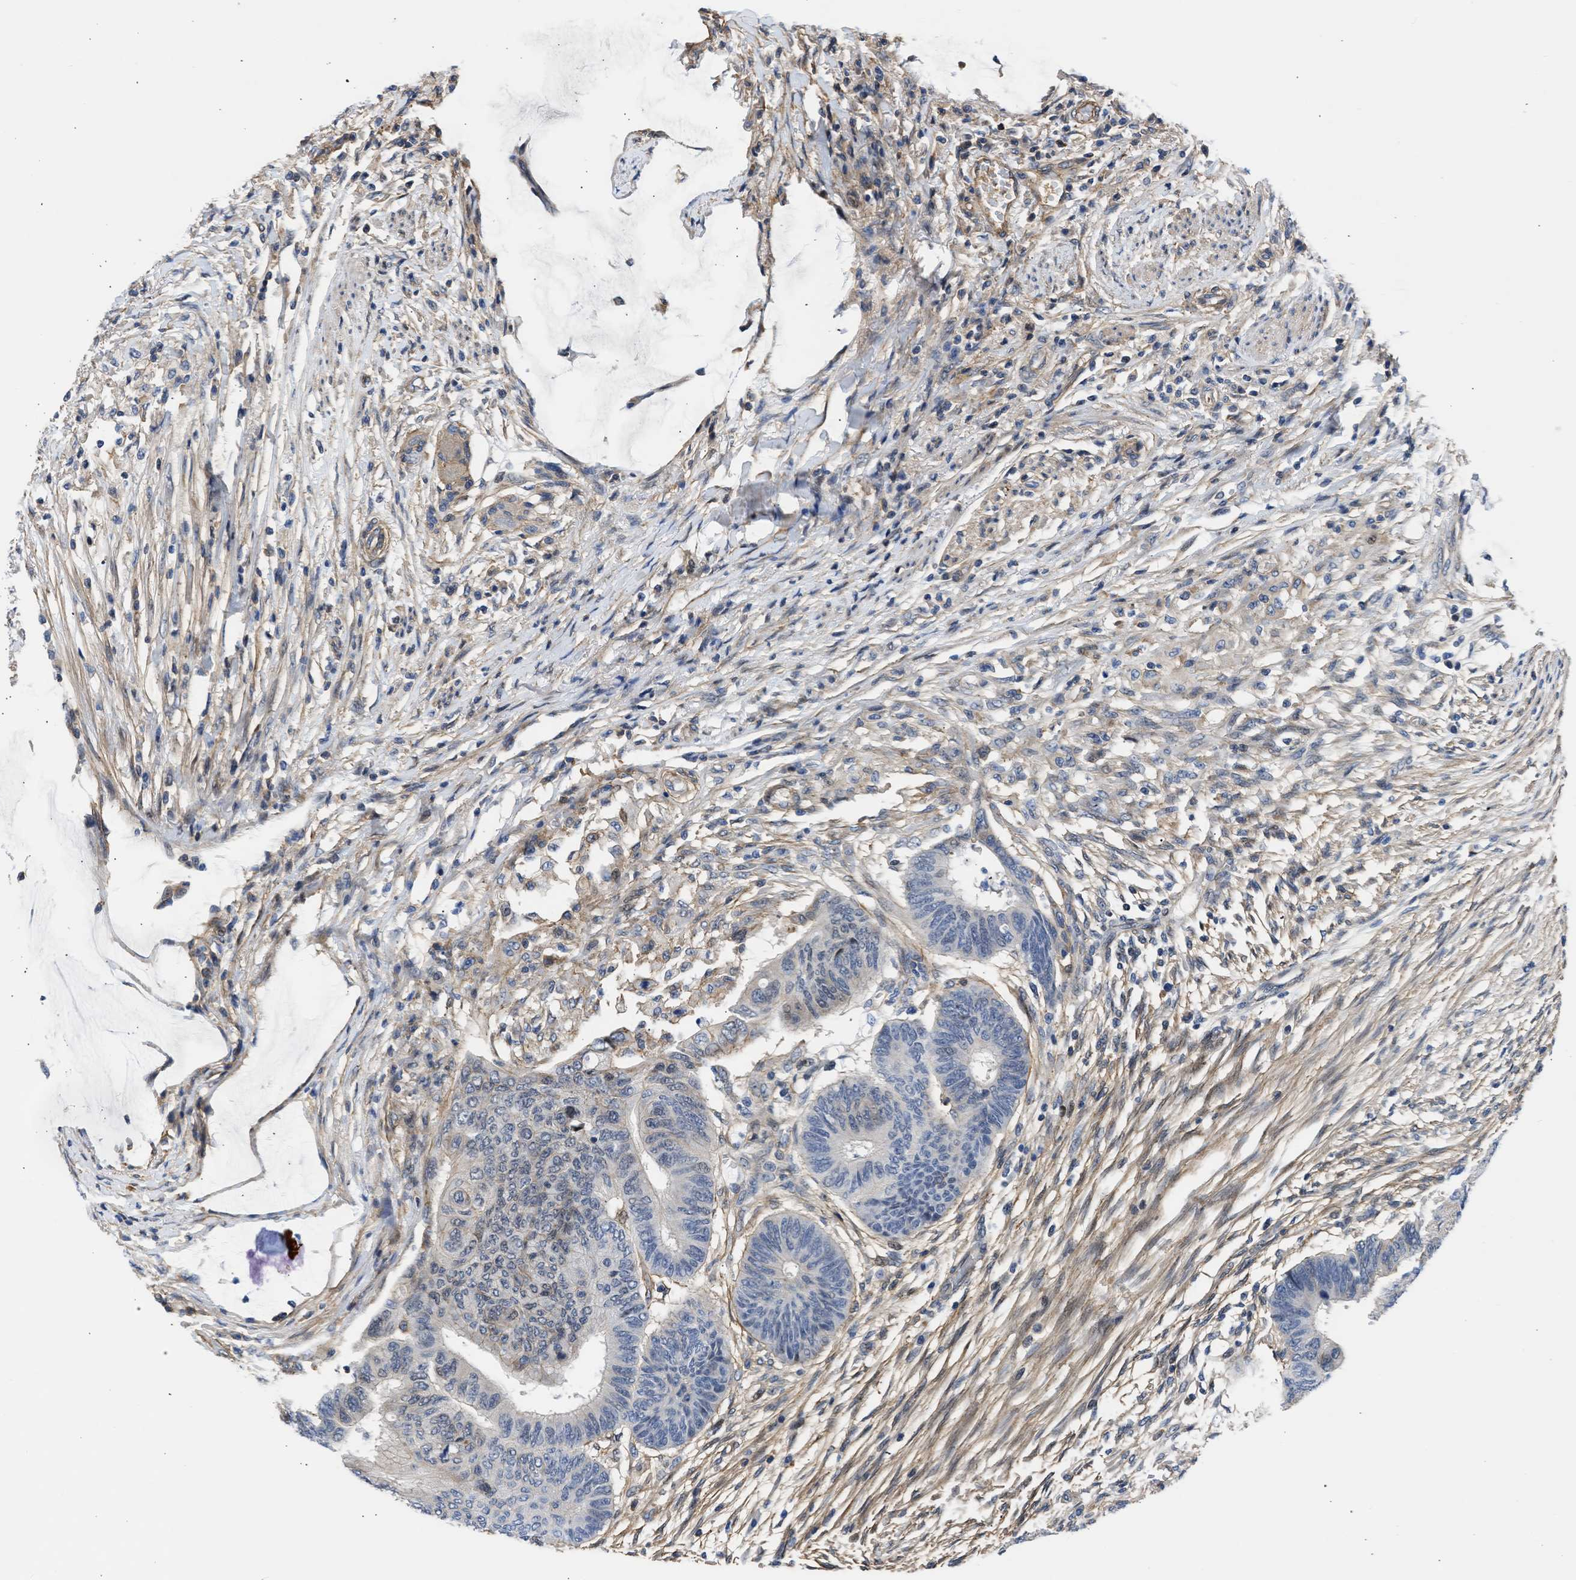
{"staining": {"intensity": "moderate", "quantity": "<25%", "location": "nuclear"}, "tissue": "colorectal cancer", "cell_type": "Tumor cells", "image_type": "cancer", "snomed": [{"axis": "morphology", "description": "Normal tissue, NOS"}, {"axis": "morphology", "description": "Adenocarcinoma, NOS"}, {"axis": "topography", "description": "Rectum"}, {"axis": "topography", "description": "Peripheral nerve tissue"}], "caption": "Immunohistochemical staining of human colorectal adenocarcinoma shows low levels of moderate nuclear protein expression in approximately <25% of tumor cells.", "gene": "MAS1L", "patient": {"sex": "male", "age": 92}}